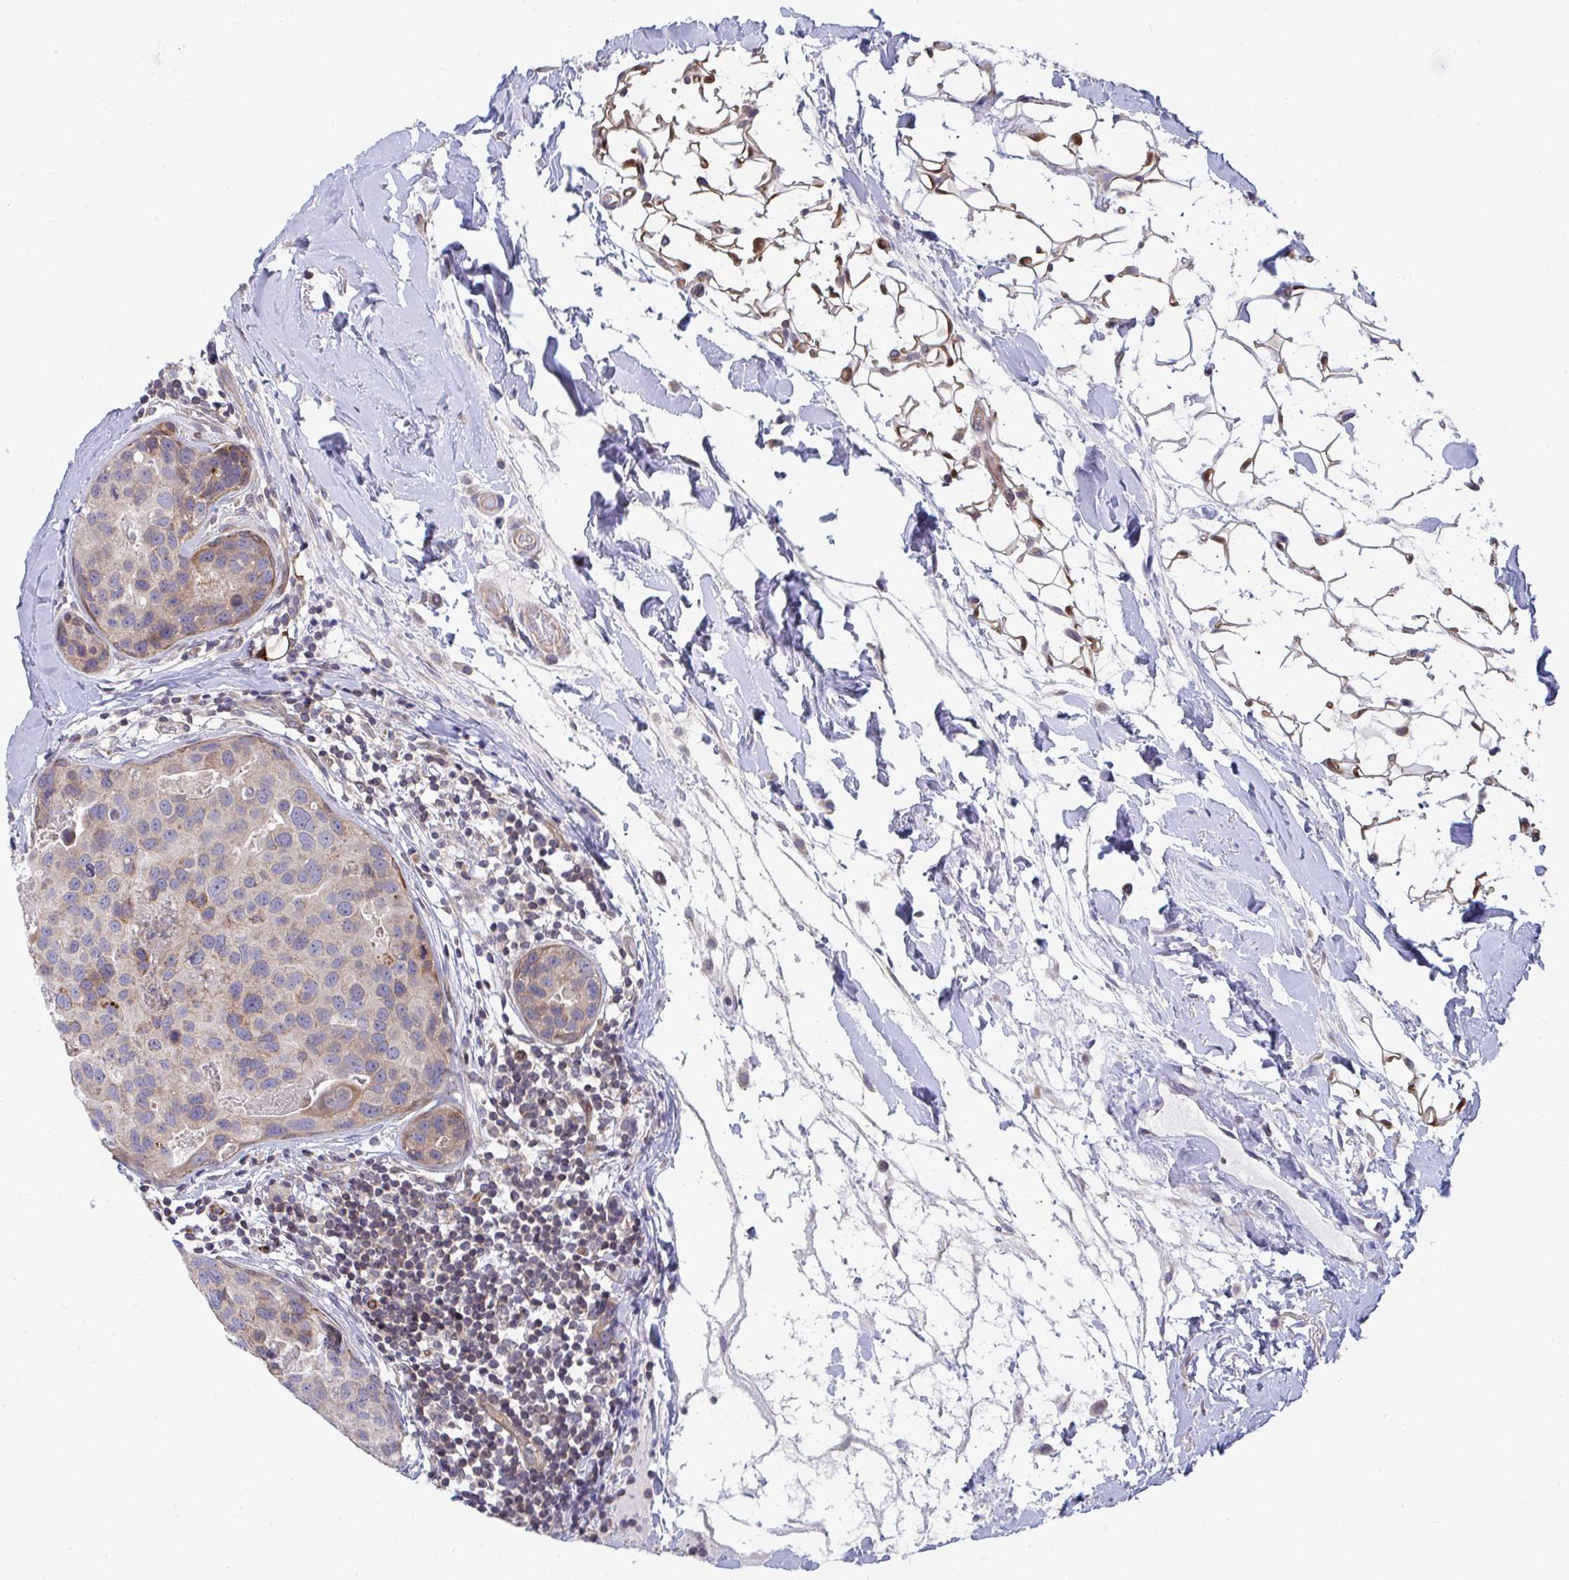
{"staining": {"intensity": "weak", "quantity": "<25%", "location": "cytoplasmic/membranous"}, "tissue": "breast cancer", "cell_type": "Tumor cells", "image_type": "cancer", "snomed": [{"axis": "morphology", "description": "Duct carcinoma"}, {"axis": "topography", "description": "Breast"}], "caption": "The immunohistochemistry histopathology image has no significant positivity in tumor cells of breast cancer tissue. Nuclei are stained in blue.", "gene": "EIF1AD", "patient": {"sex": "female", "age": 24}}